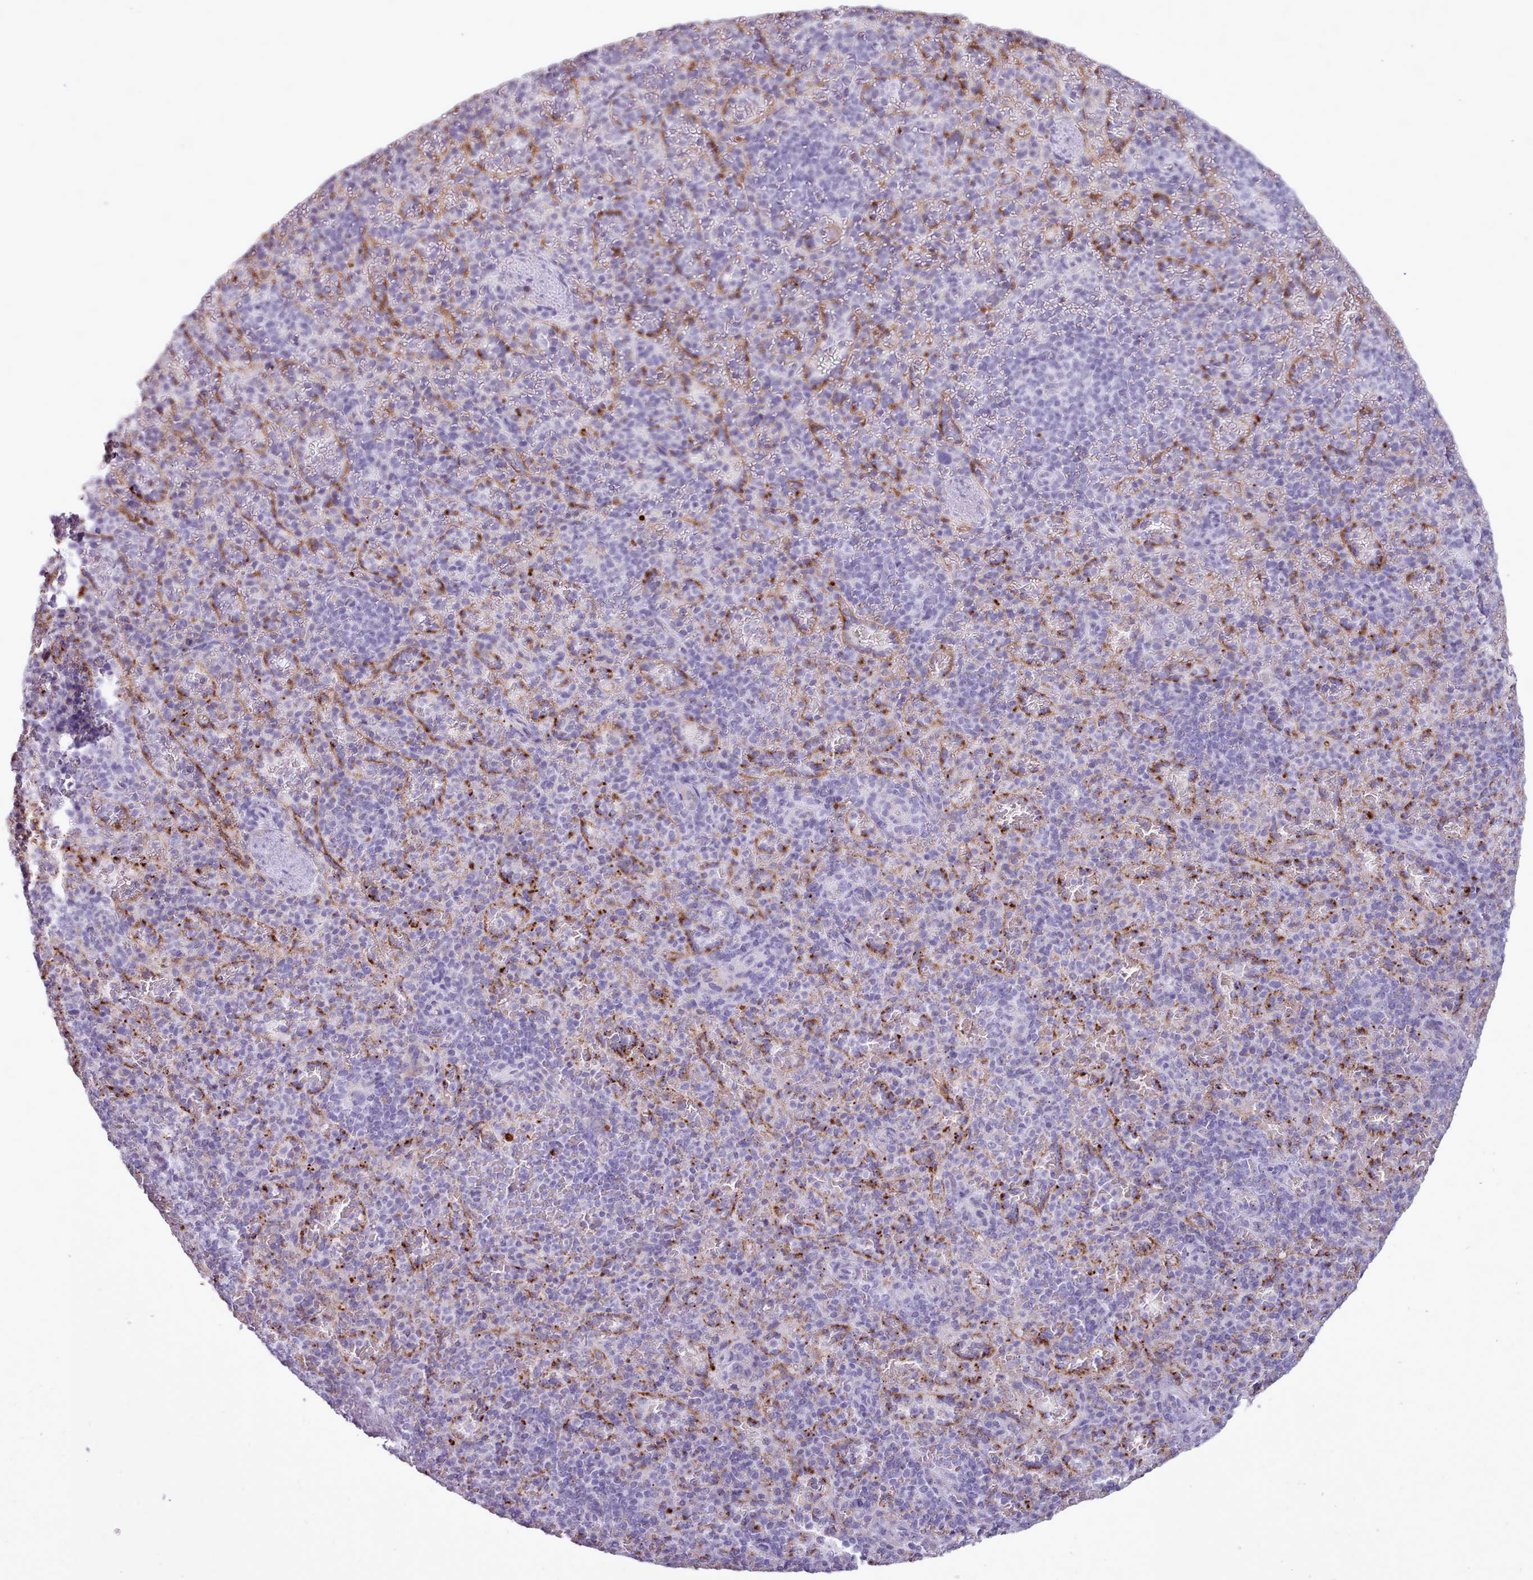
{"staining": {"intensity": "negative", "quantity": "none", "location": "none"}, "tissue": "spleen", "cell_type": "Cells in red pulp", "image_type": "normal", "snomed": [{"axis": "morphology", "description": "Normal tissue, NOS"}, {"axis": "topography", "description": "Spleen"}], "caption": "Histopathology image shows no significant protein positivity in cells in red pulp of unremarkable spleen.", "gene": "ATRAID", "patient": {"sex": "female", "age": 74}}